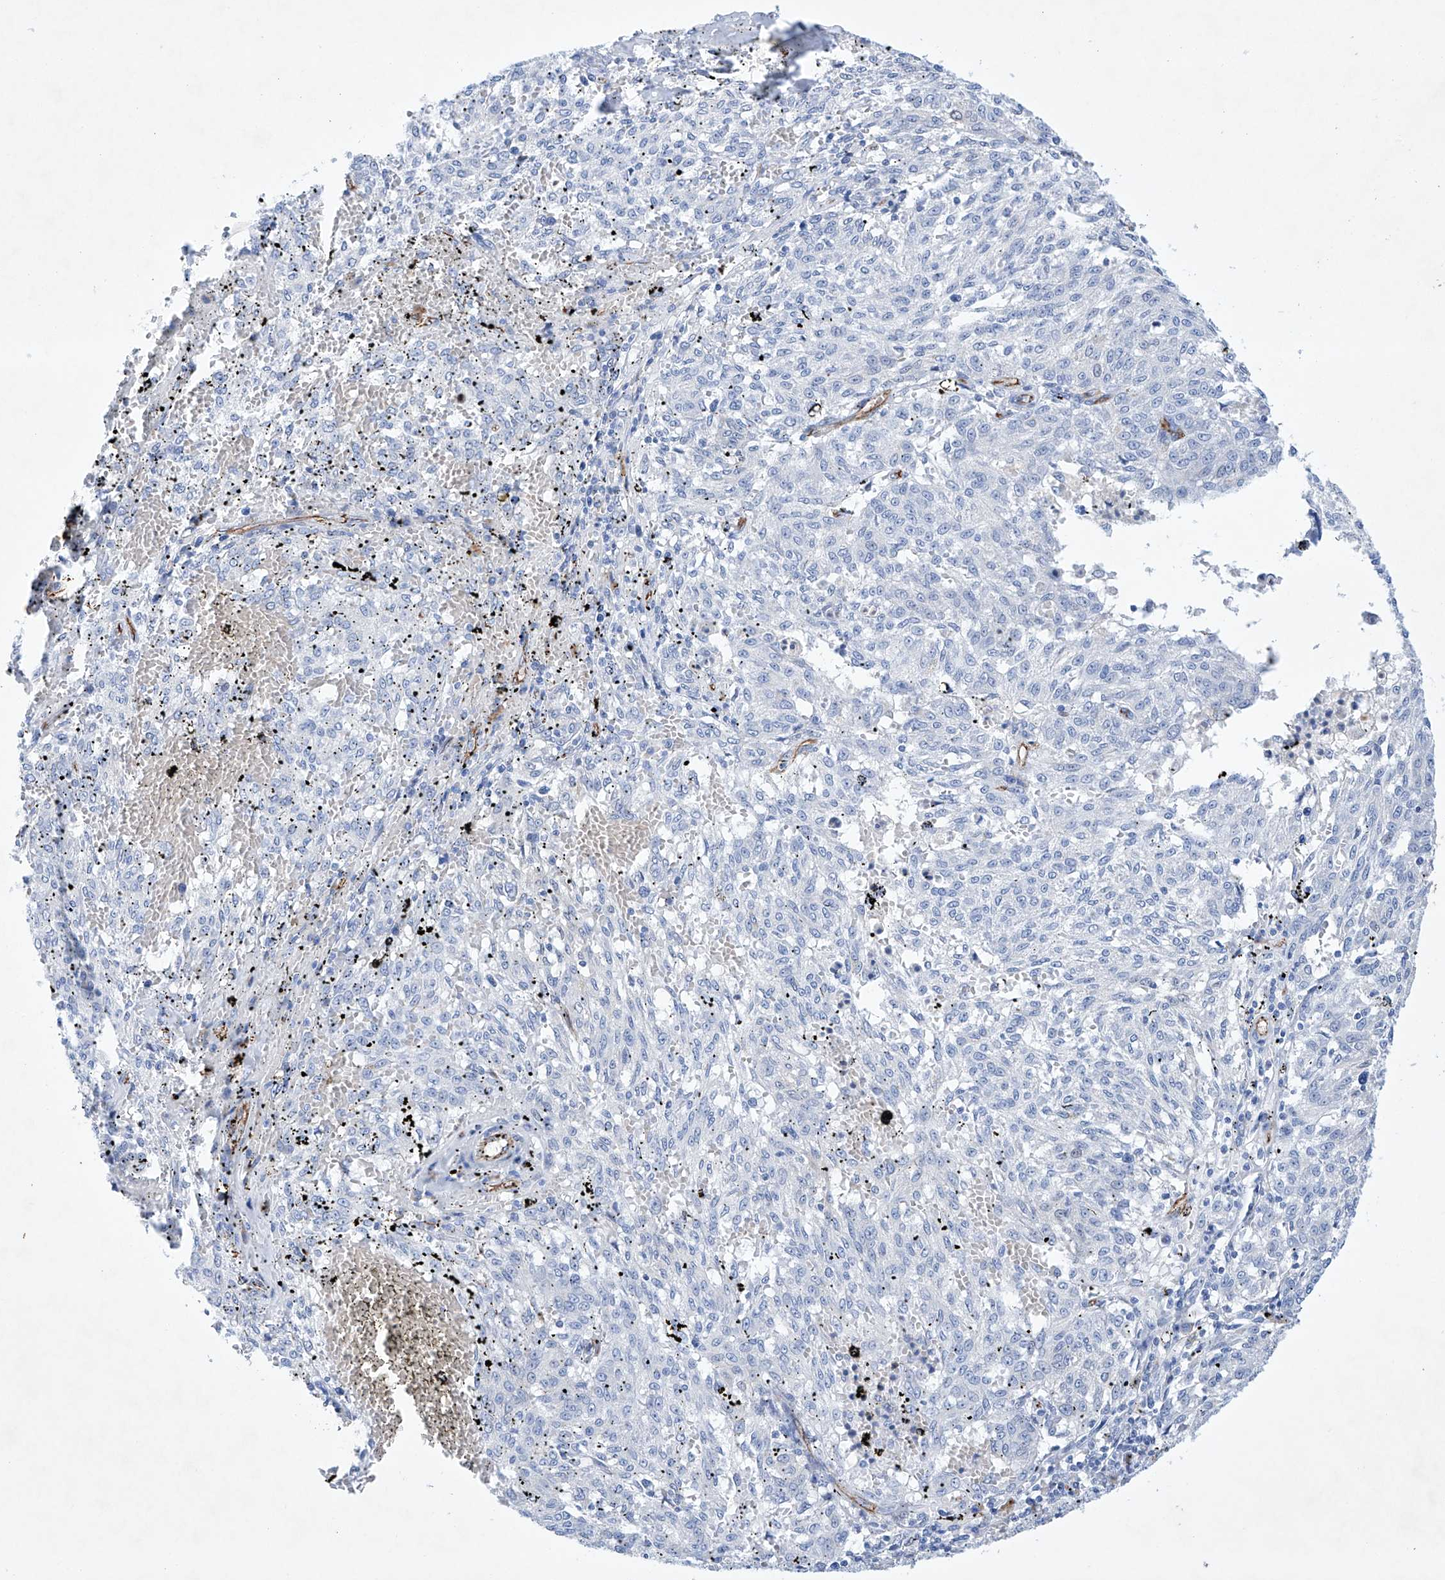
{"staining": {"intensity": "negative", "quantity": "none", "location": "none"}, "tissue": "melanoma", "cell_type": "Tumor cells", "image_type": "cancer", "snomed": [{"axis": "morphology", "description": "Malignant melanoma, NOS"}, {"axis": "topography", "description": "Skin"}], "caption": "Immunohistochemistry photomicrograph of malignant melanoma stained for a protein (brown), which demonstrates no staining in tumor cells.", "gene": "ETV7", "patient": {"sex": "female", "age": 72}}